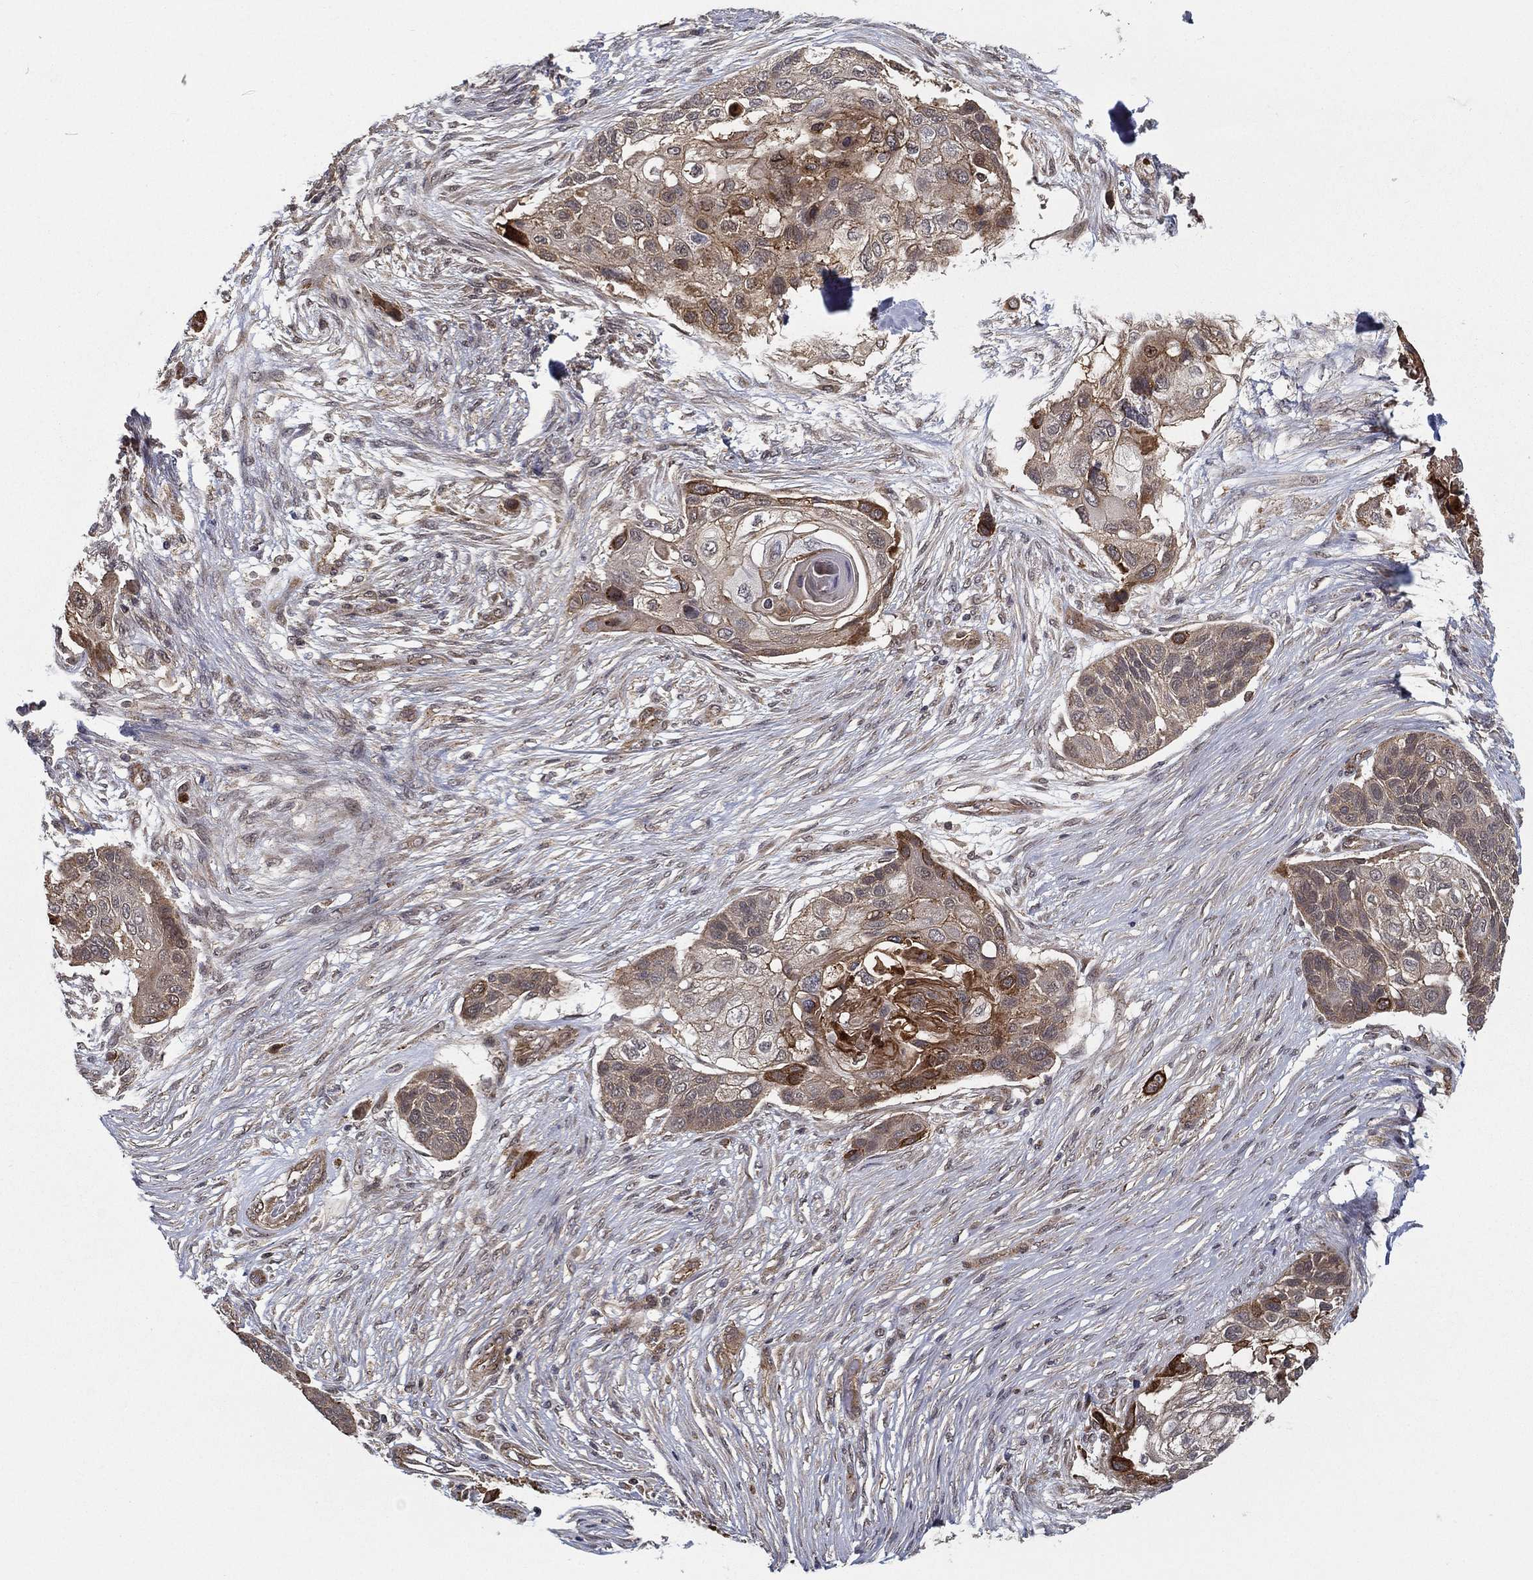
{"staining": {"intensity": "moderate", "quantity": "25%-75%", "location": "cytoplasmic/membranous"}, "tissue": "lung cancer", "cell_type": "Tumor cells", "image_type": "cancer", "snomed": [{"axis": "morphology", "description": "Squamous cell carcinoma, NOS"}, {"axis": "topography", "description": "Lung"}], "caption": "Immunohistochemistry (IHC) staining of lung cancer (squamous cell carcinoma), which displays medium levels of moderate cytoplasmic/membranous expression in approximately 25%-75% of tumor cells indicating moderate cytoplasmic/membranous protein expression. The staining was performed using DAB (3,3'-diaminobenzidine) (brown) for protein detection and nuclei were counterstained in hematoxylin (blue).", "gene": "UACA", "patient": {"sex": "male", "age": 69}}